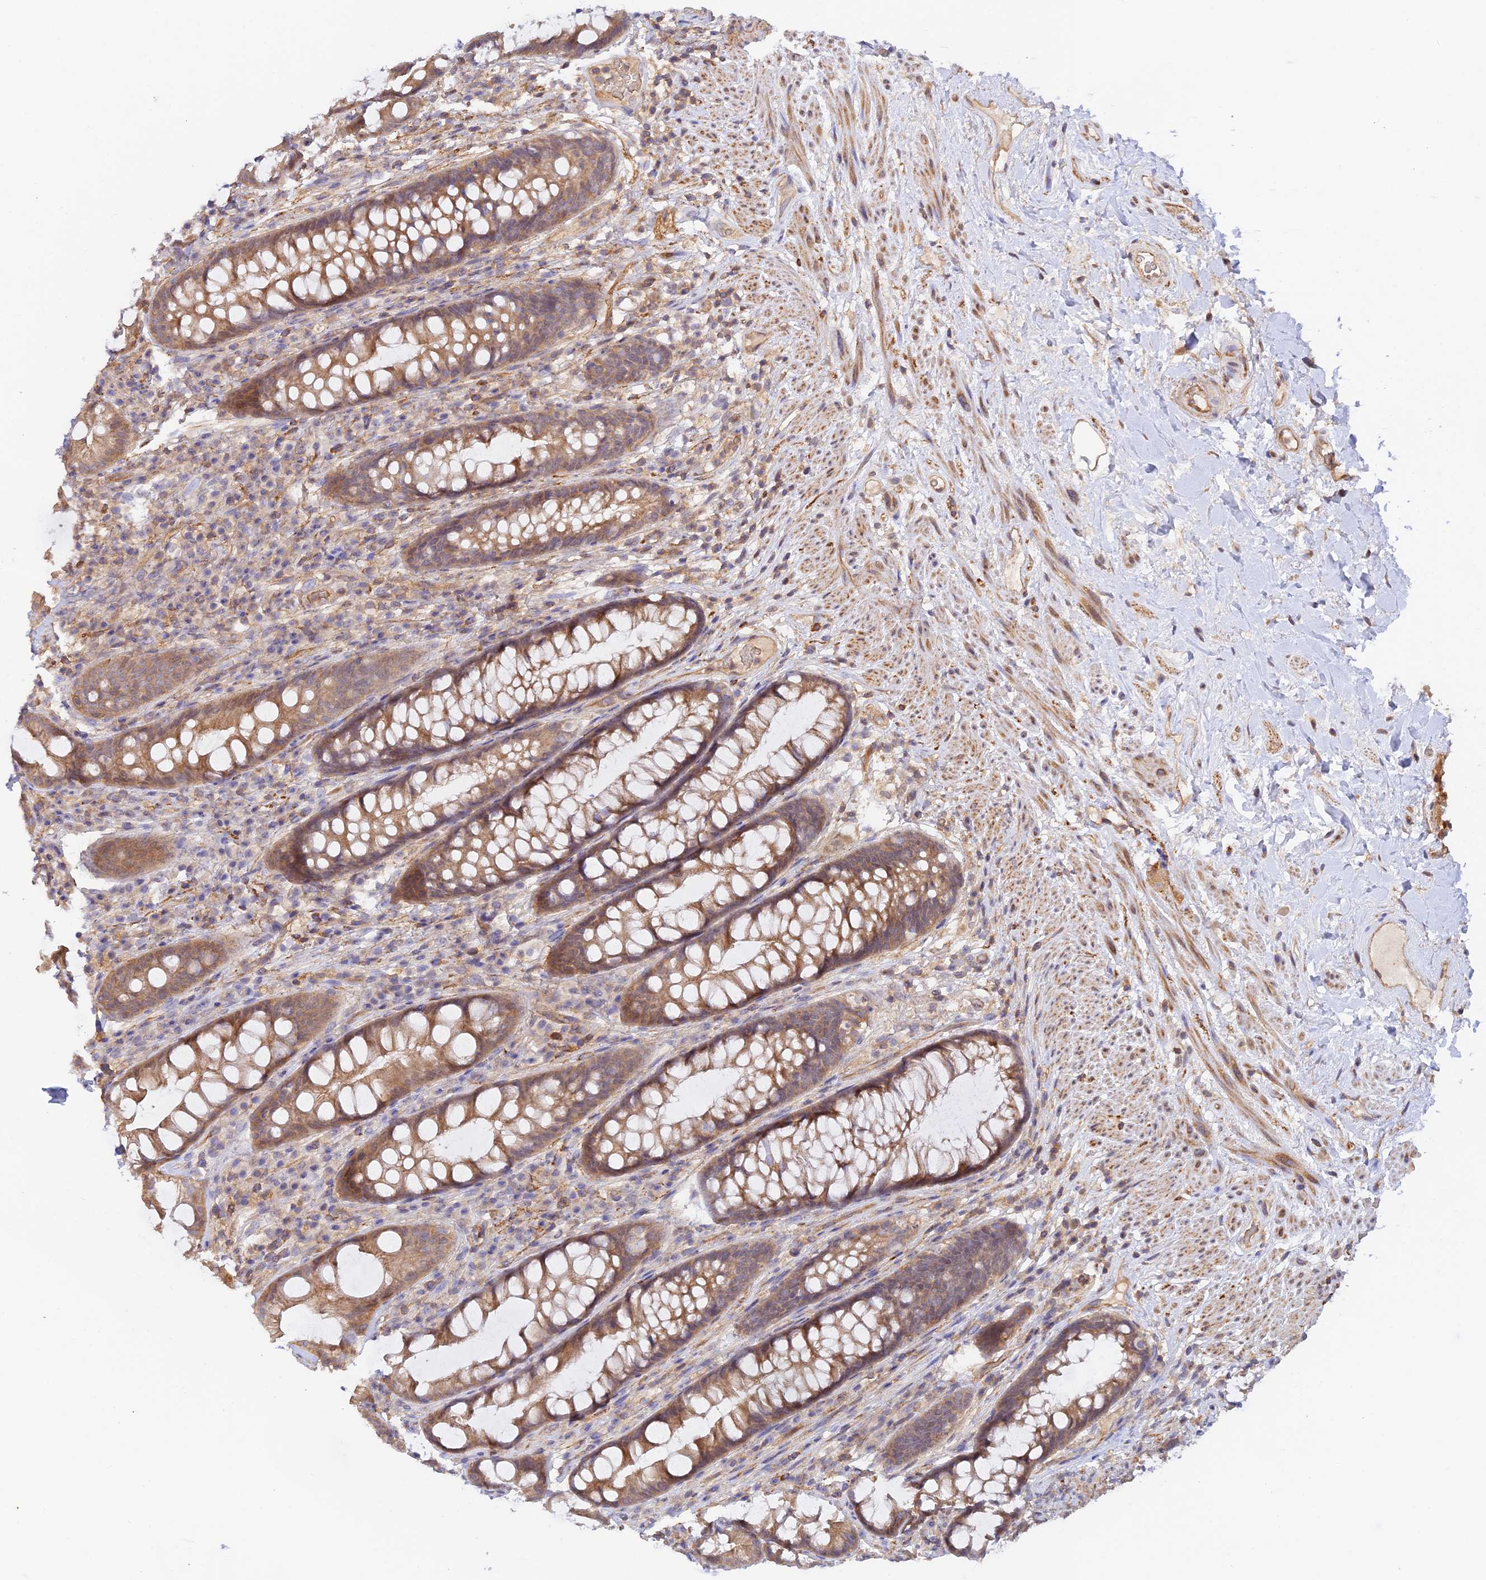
{"staining": {"intensity": "moderate", "quantity": ">75%", "location": "cytoplasmic/membranous"}, "tissue": "rectum", "cell_type": "Glandular cells", "image_type": "normal", "snomed": [{"axis": "morphology", "description": "Normal tissue, NOS"}, {"axis": "topography", "description": "Rectum"}], "caption": "DAB (3,3'-diaminobenzidine) immunohistochemical staining of unremarkable rectum shows moderate cytoplasmic/membranous protein staining in about >75% of glandular cells.", "gene": "MYO9A", "patient": {"sex": "male", "age": 74}}